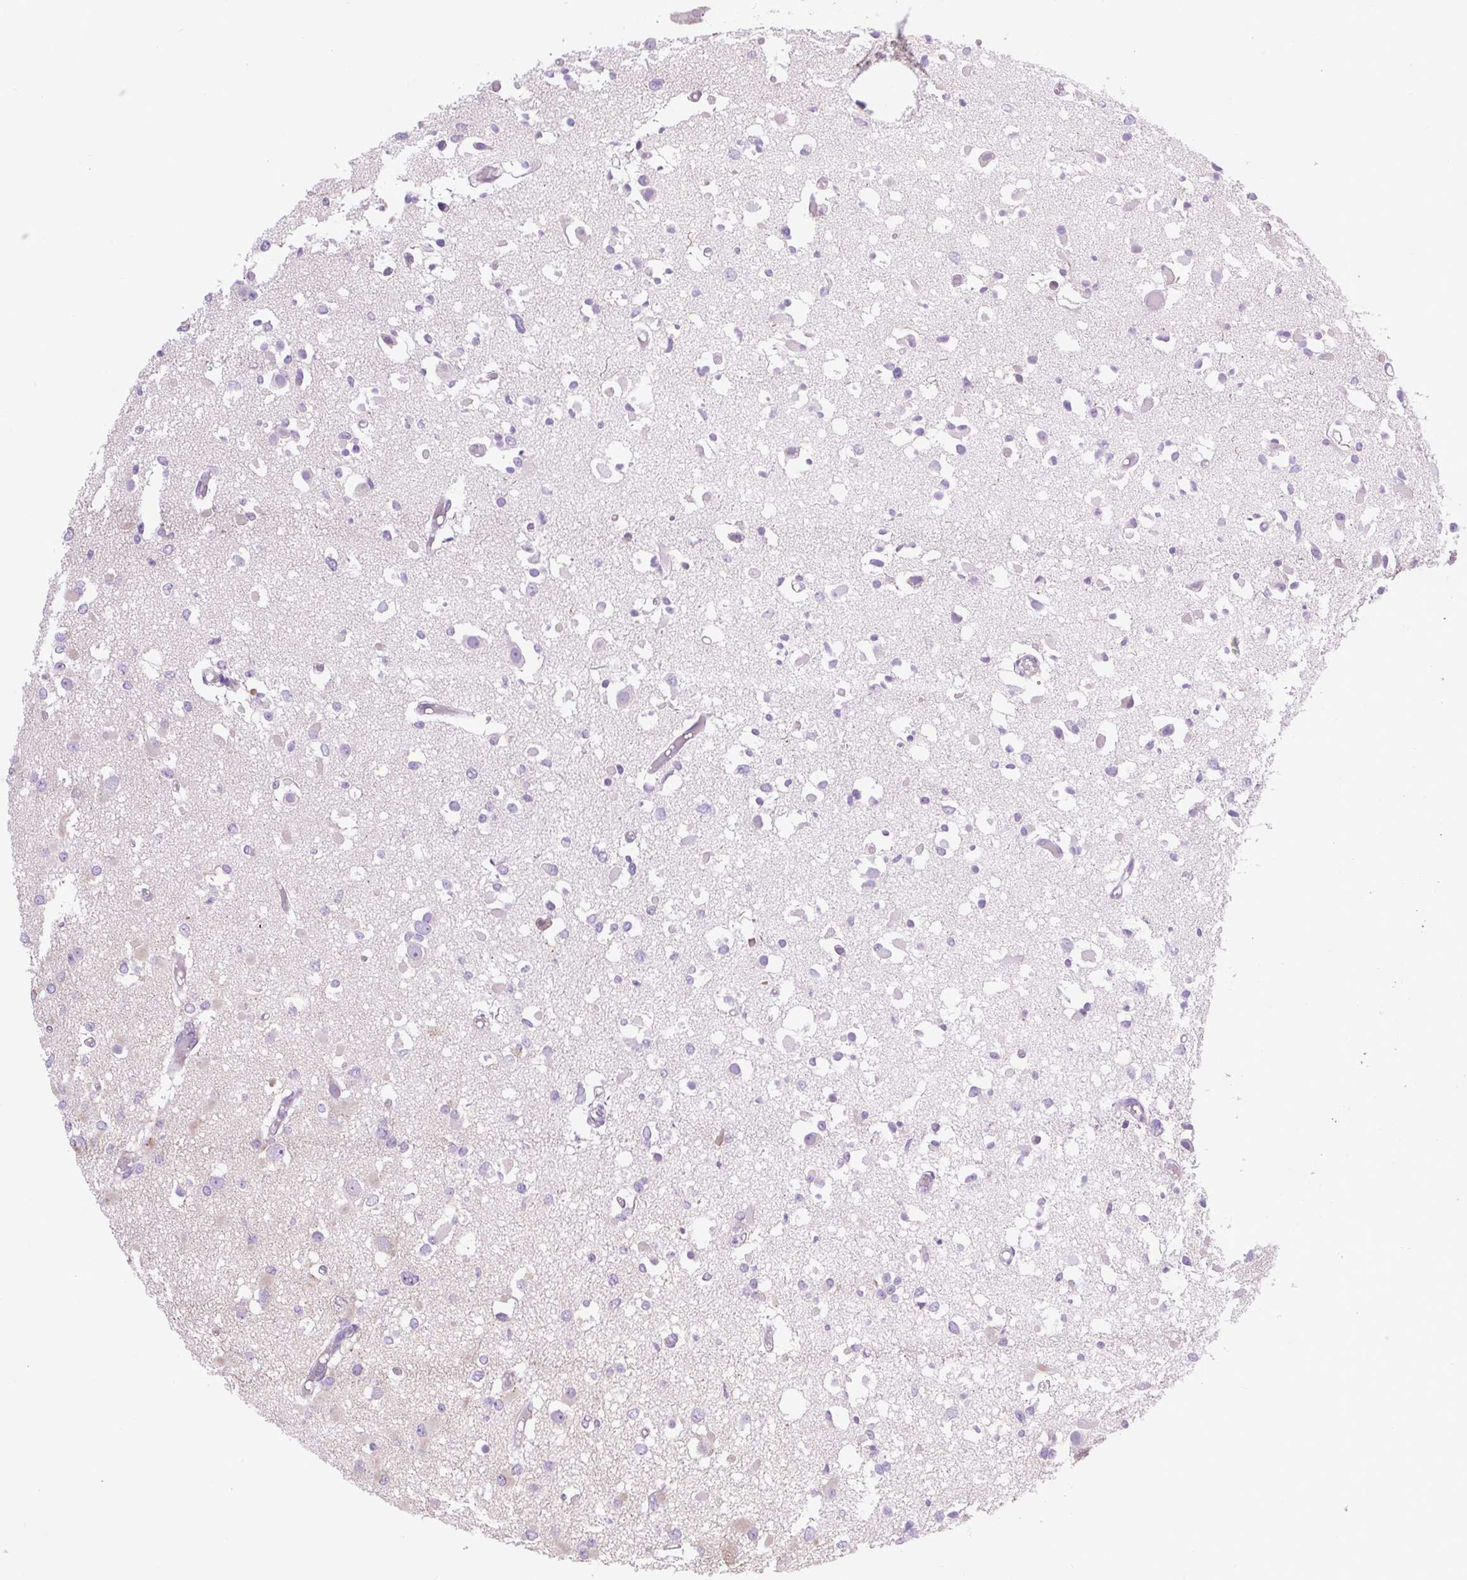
{"staining": {"intensity": "negative", "quantity": "none", "location": "none"}, "tissue": "glioma", "cell_type": "Tumor cells", "image_type": "cancer", "snomed": [{"axis": "morphology", "description": "Glioma, malignant, Low grade"}, {"axis": "topography", "description": "Brain"}], "caption": "There is no significant staining in tumor cells of glioma. (Brightfield microscopy of DAB (3,3'-diaminobenzidine) immunohistochemistry (IHC) at high magnification).", "gene": "RNASE10", "patient": {"sex": "female", "age": 22}}